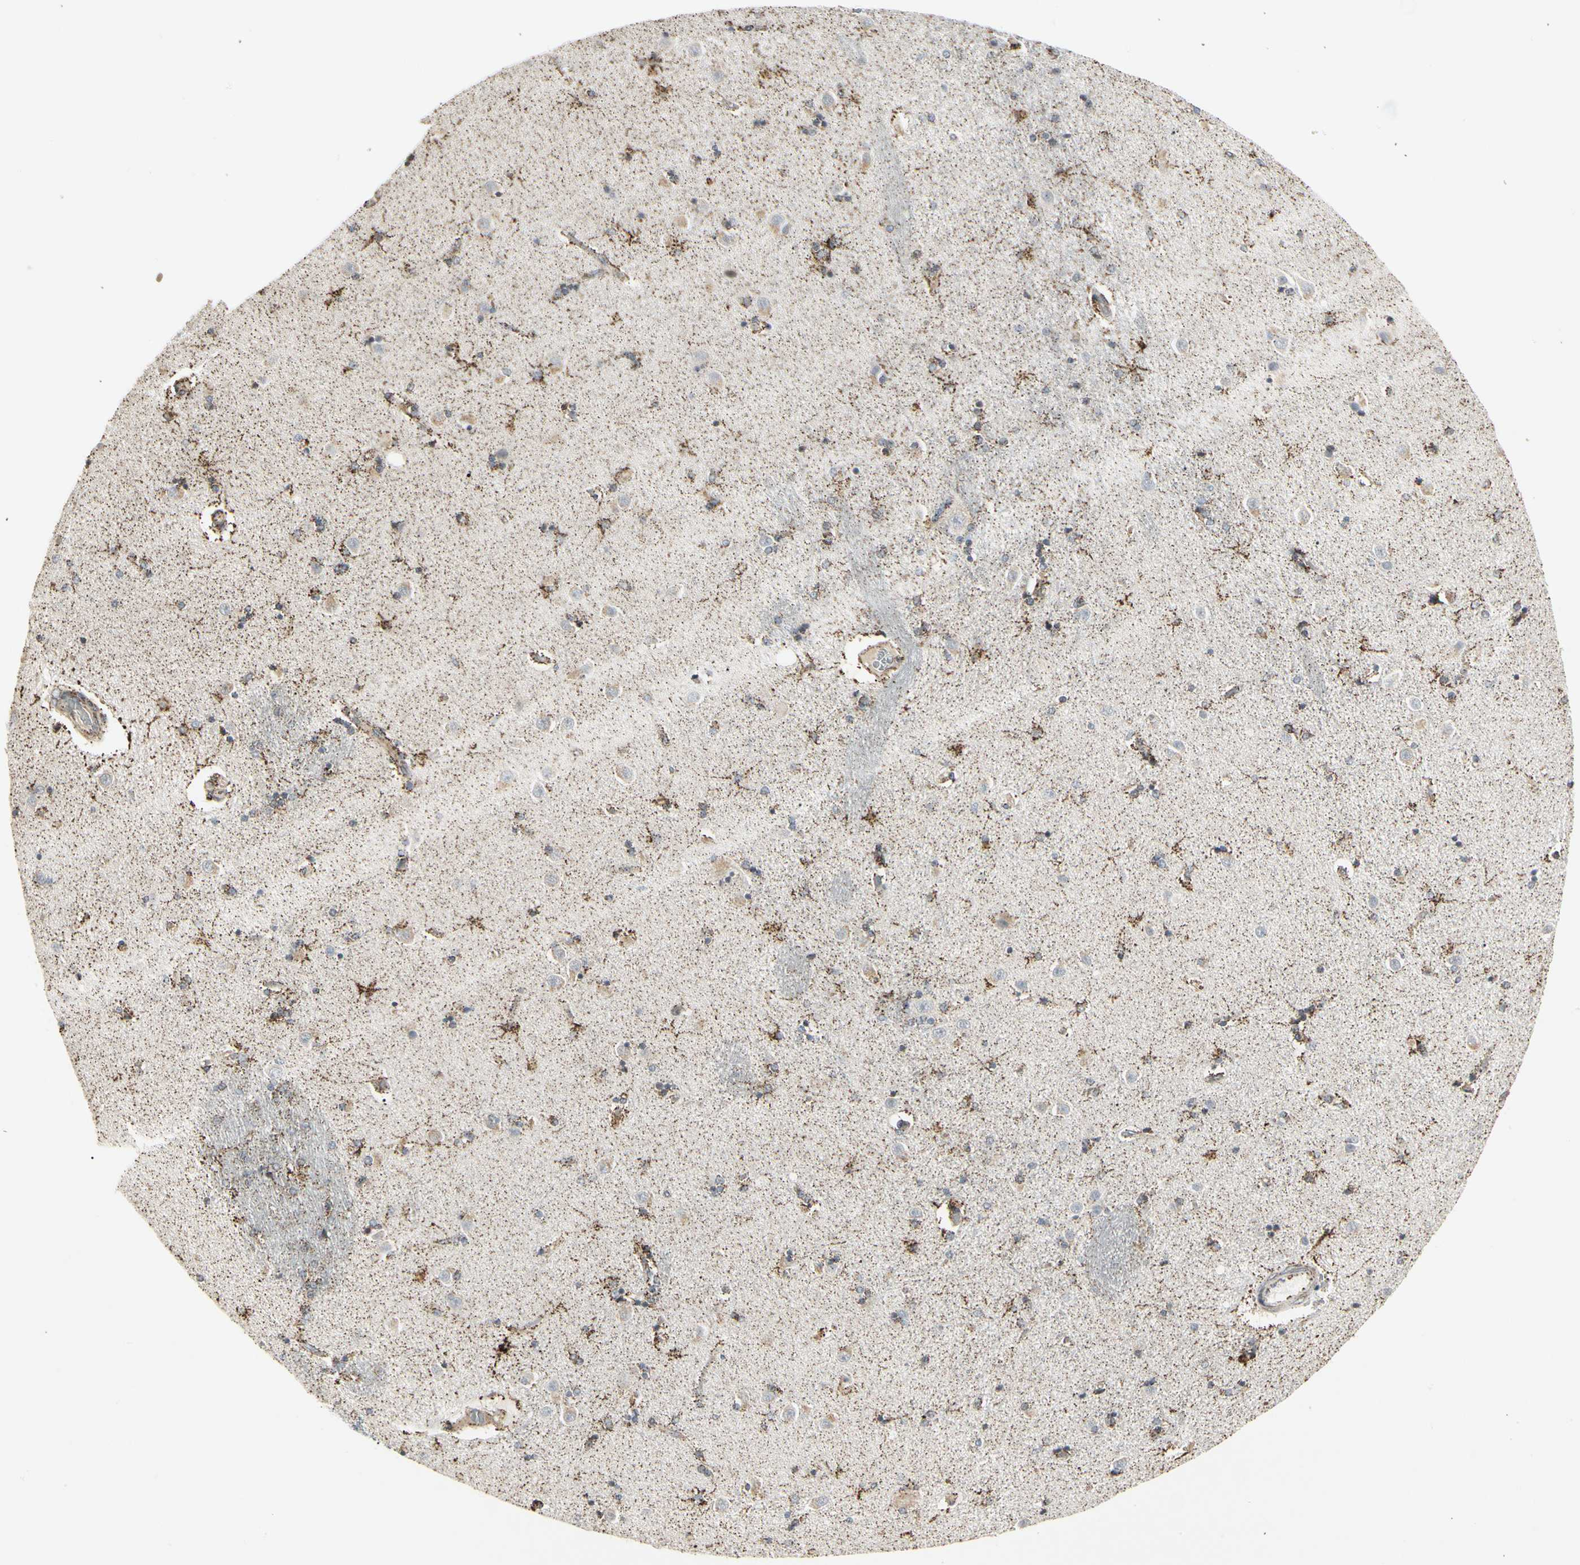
{"staining": {"intensity": "moderate", "quantity": "25%-75%", "location": "cytoplasmic/membranous,nuclear"}, "tissue": "caudate", "cell_type": "Glial cells", "image_type": "normal", "snomed": [{"axis": "morphology", "description": "Normal tissue, NOS"}, {"axis": "topography", "description": "Lateral ventricle wall"}], "caption": "A brown stain labels moderate cytoplasmic/membranous,nuclear staining of a protein in glial cells of normal human caudate.", "gene": "TMEM176A", "patient": {"sex": "female", "age": 54}}